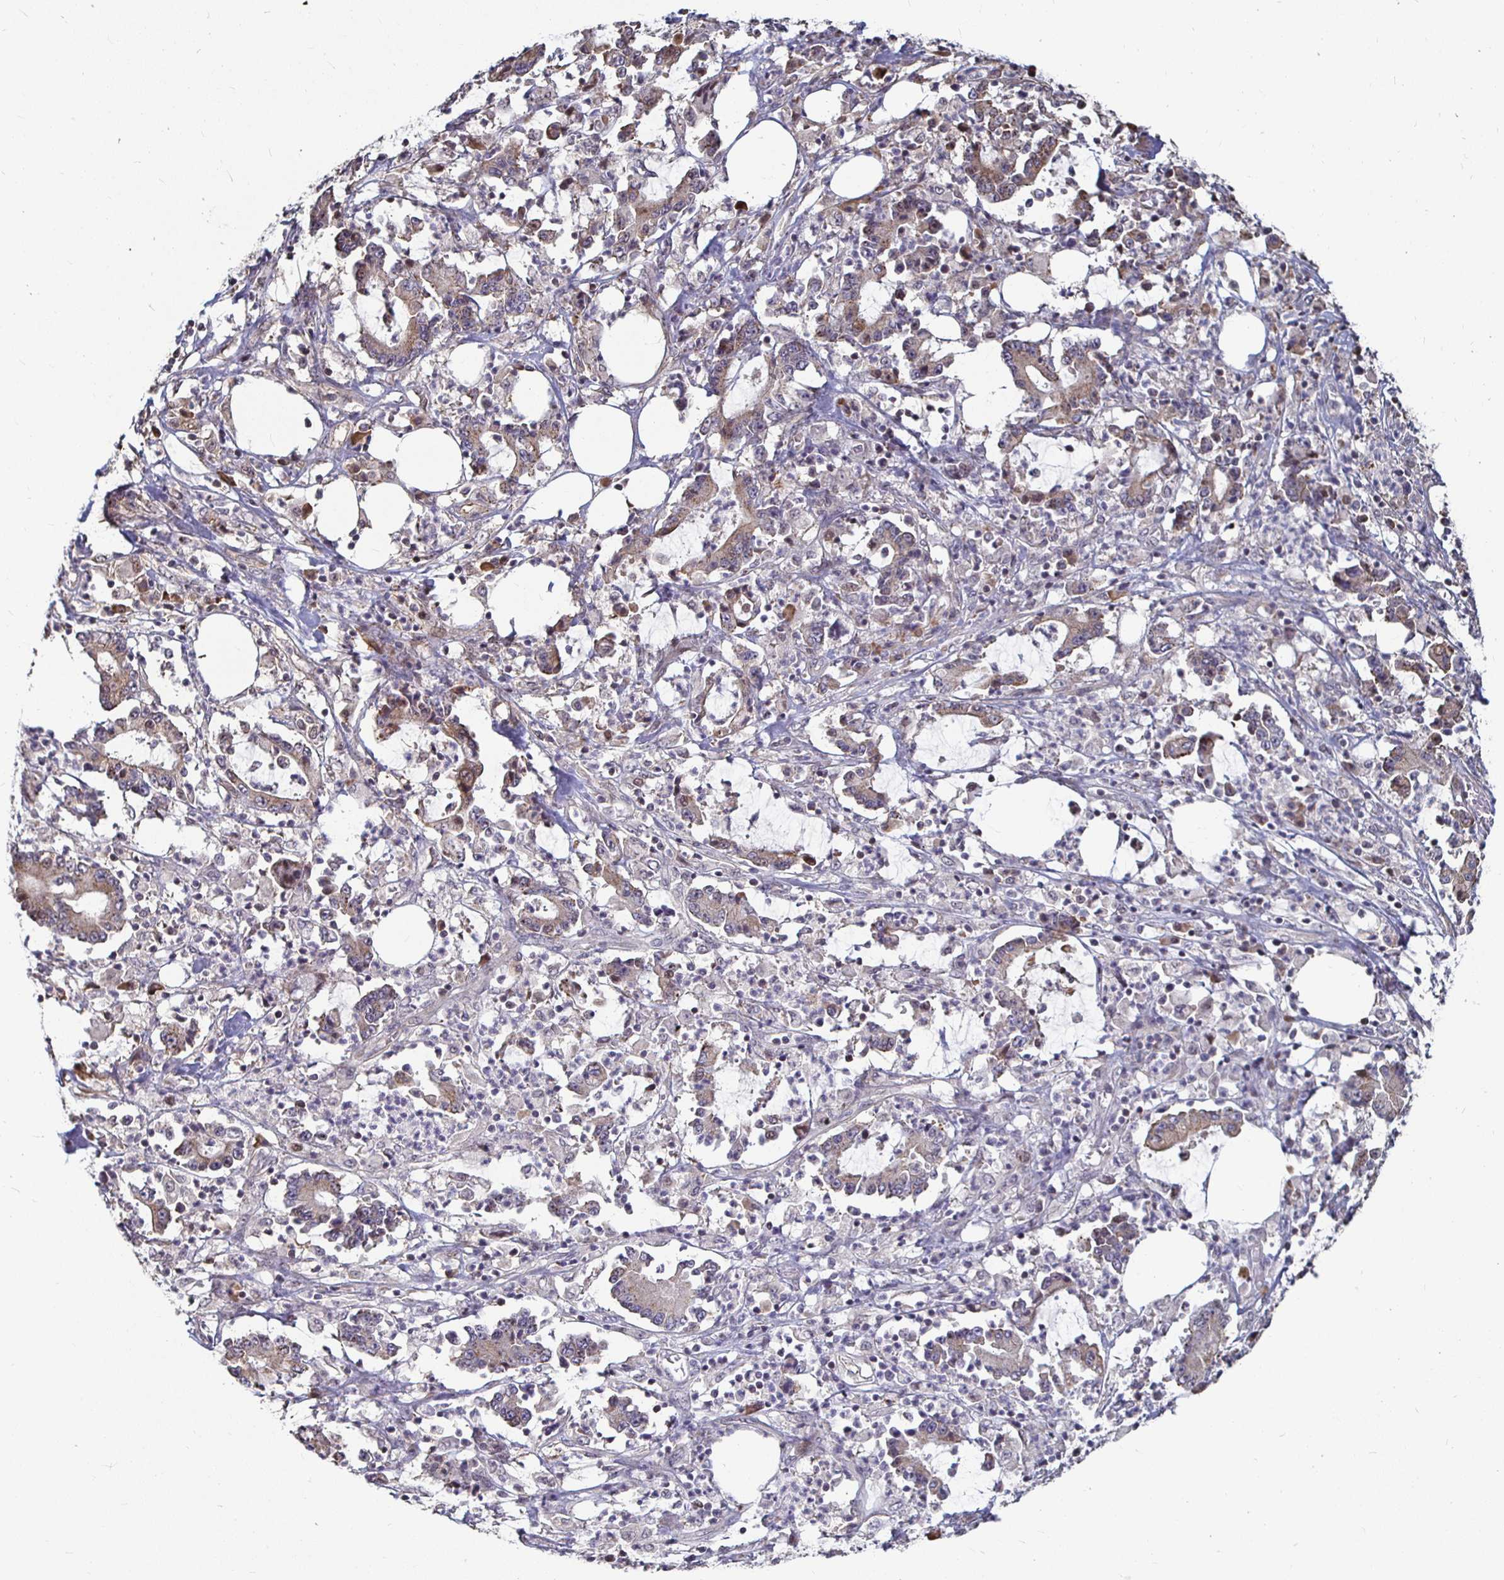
{"staining": {"intensity": "weak", "quantity": "25%-75%", "location": "cytoplasmic/membranous"}, "tissue": "stomach cancer", "cell_type": "Tumor cells", "image_type": "cancer", "snomed": [{"axis": "morphology", "description": "Adenocarcinoma, NOS"}, {"axis": "topography", "description": "Stomach, upper"}], "caption": "IHC micrograph of neoplastic tissue: human stomach cancer (adenocarcinoma) stained using IHC demonstrates low levels of weak protein expression localized specifically in the cytoplasmic/membranous of tumor cells, appearing as a cytoplasmic/membranous brown color.", "gene": "CAPN11", "patient": {"sex": "male", "age": 68}}